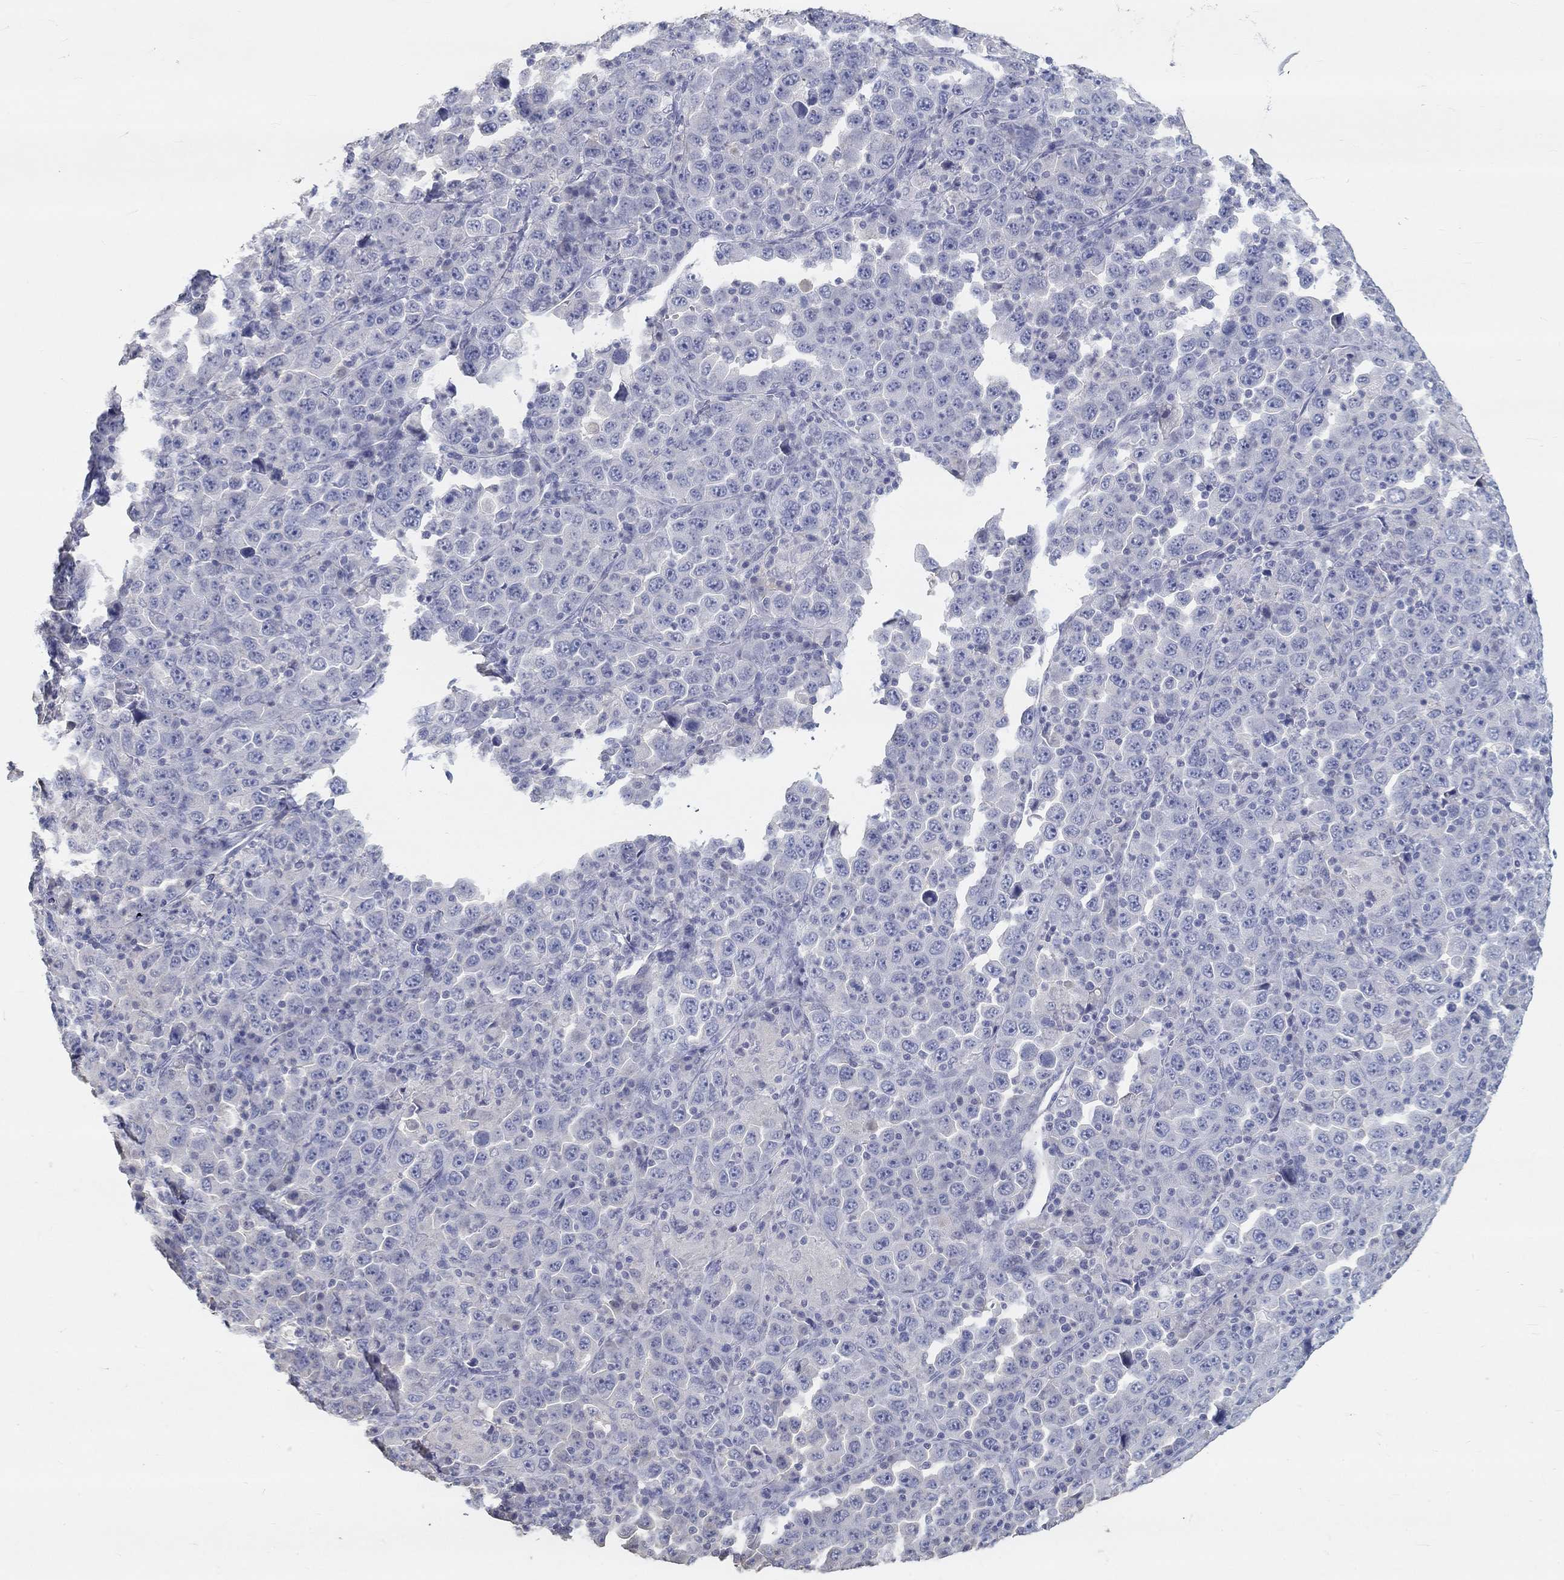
{"staining": {"intensity": "negative", "quantity": "none", "location": "none"}, "tissue": "stomach cancer", "cell_type": "Tumor cells", "image_type": "cancer", "snomed": [{"axis": "morphology", "description": "Normal tissue, NOS"}, {"axis": "morphology", "description": "Adenocarcinoma, NOS"}, {"axis": "topography", "description": "Stomach, upper"}, {"axis": "topography", "description": "Stomach"}], "caption": "Stomach adenocarcinoma was stained to show a protein in brown. There is no significant staining in tumor cells.", "gene": "FGF2", "patient": {"sex": "male", "age": 59}}